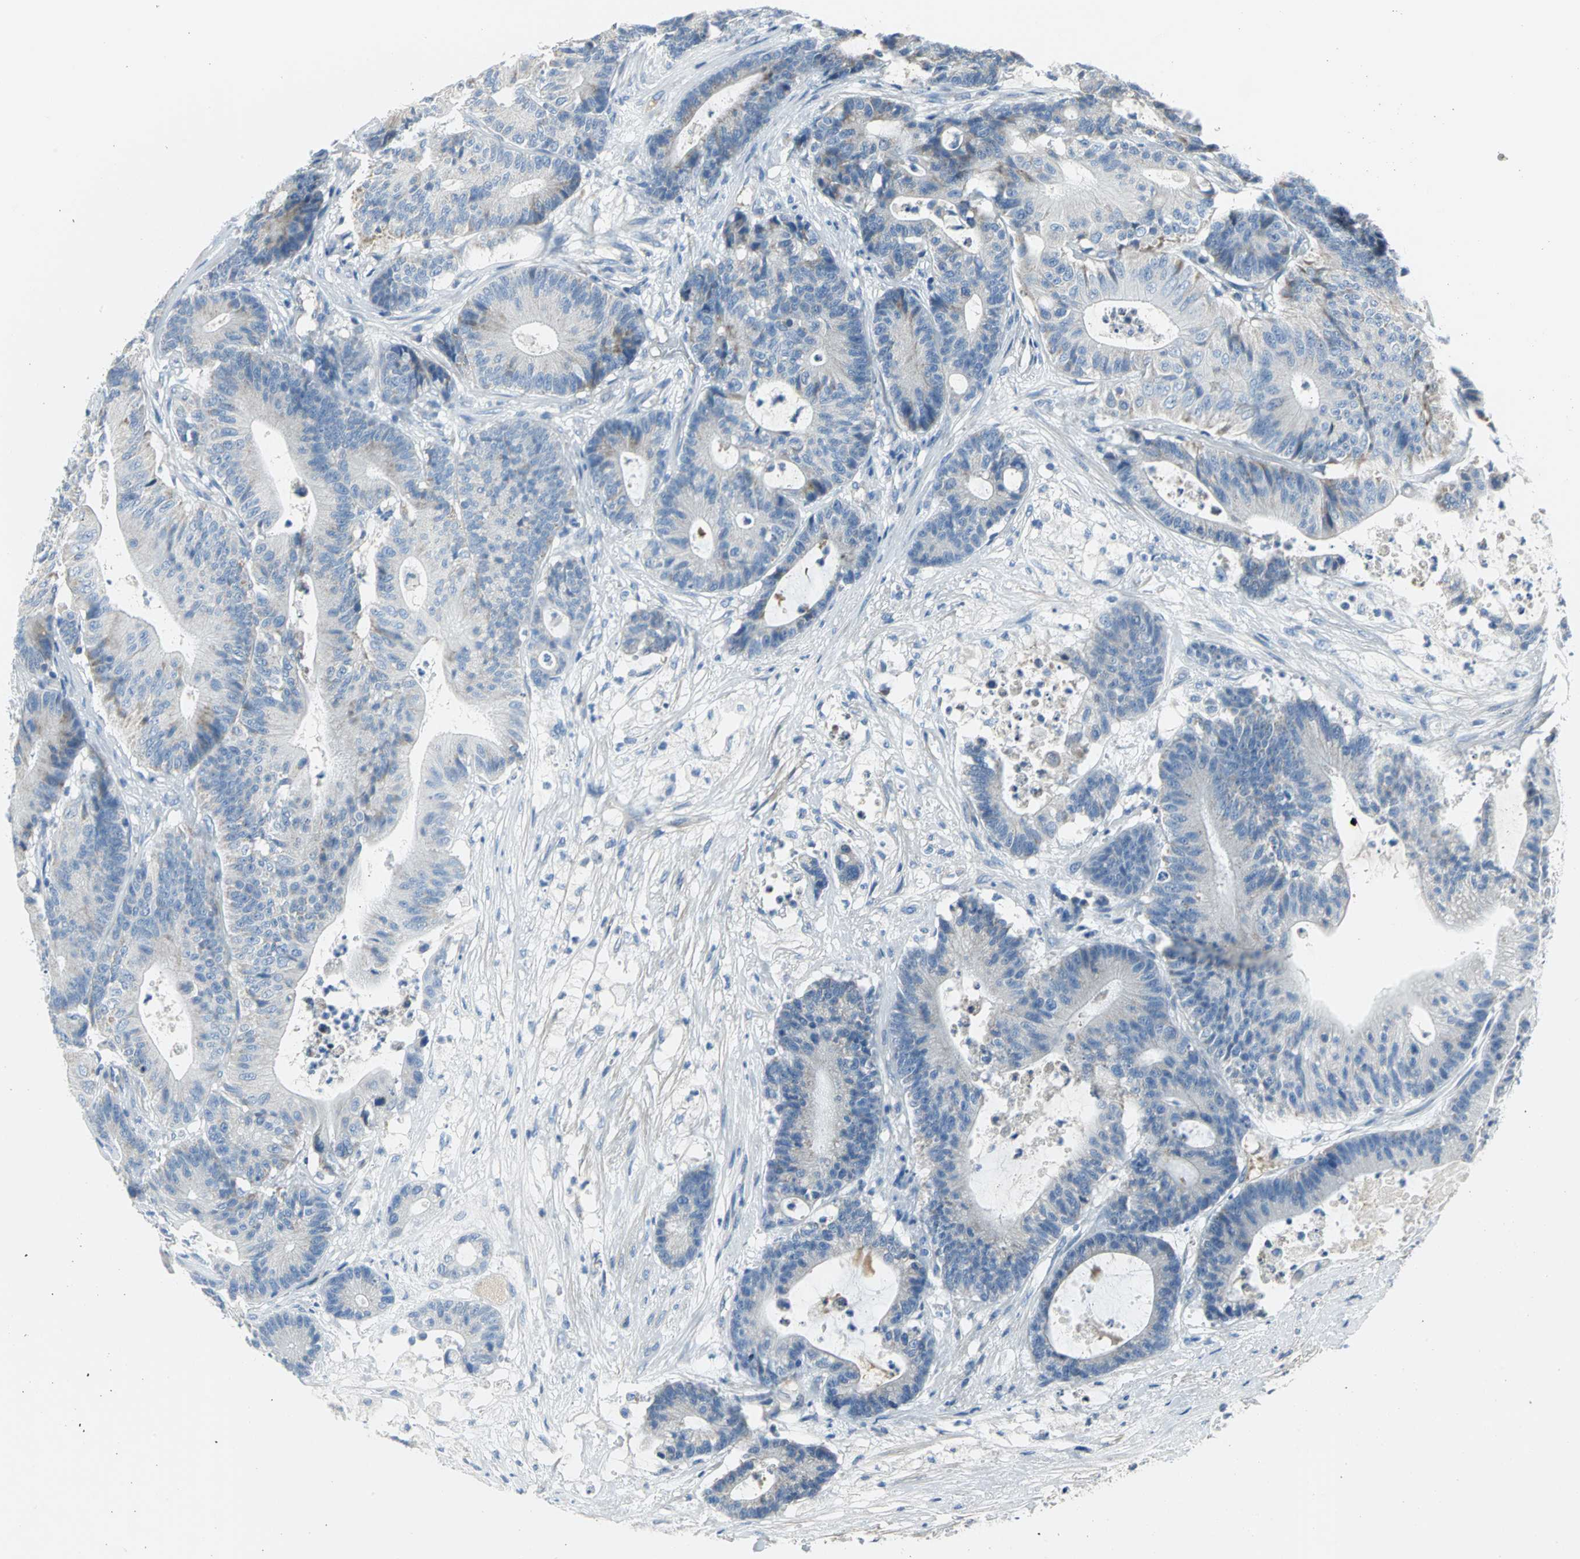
{"staining": {"intensity": "negative", "quantity": "none", "location": "none"}, "tissue": "colorectal cancer", "cell_type": "Tumor cells", "image_type": "cancer", "snomed": [{"axis": "morphology", "description": "Adenocarcinoma, NOS"}, {"axis": "topography", "description": "Colon"}], "caption": "Immunohistochemistry of adenocarcinoma (colorectal) shows no expression in tumor cells.", "gene": "ALOX15", "patient": {"sex": "female", "age": 84}}